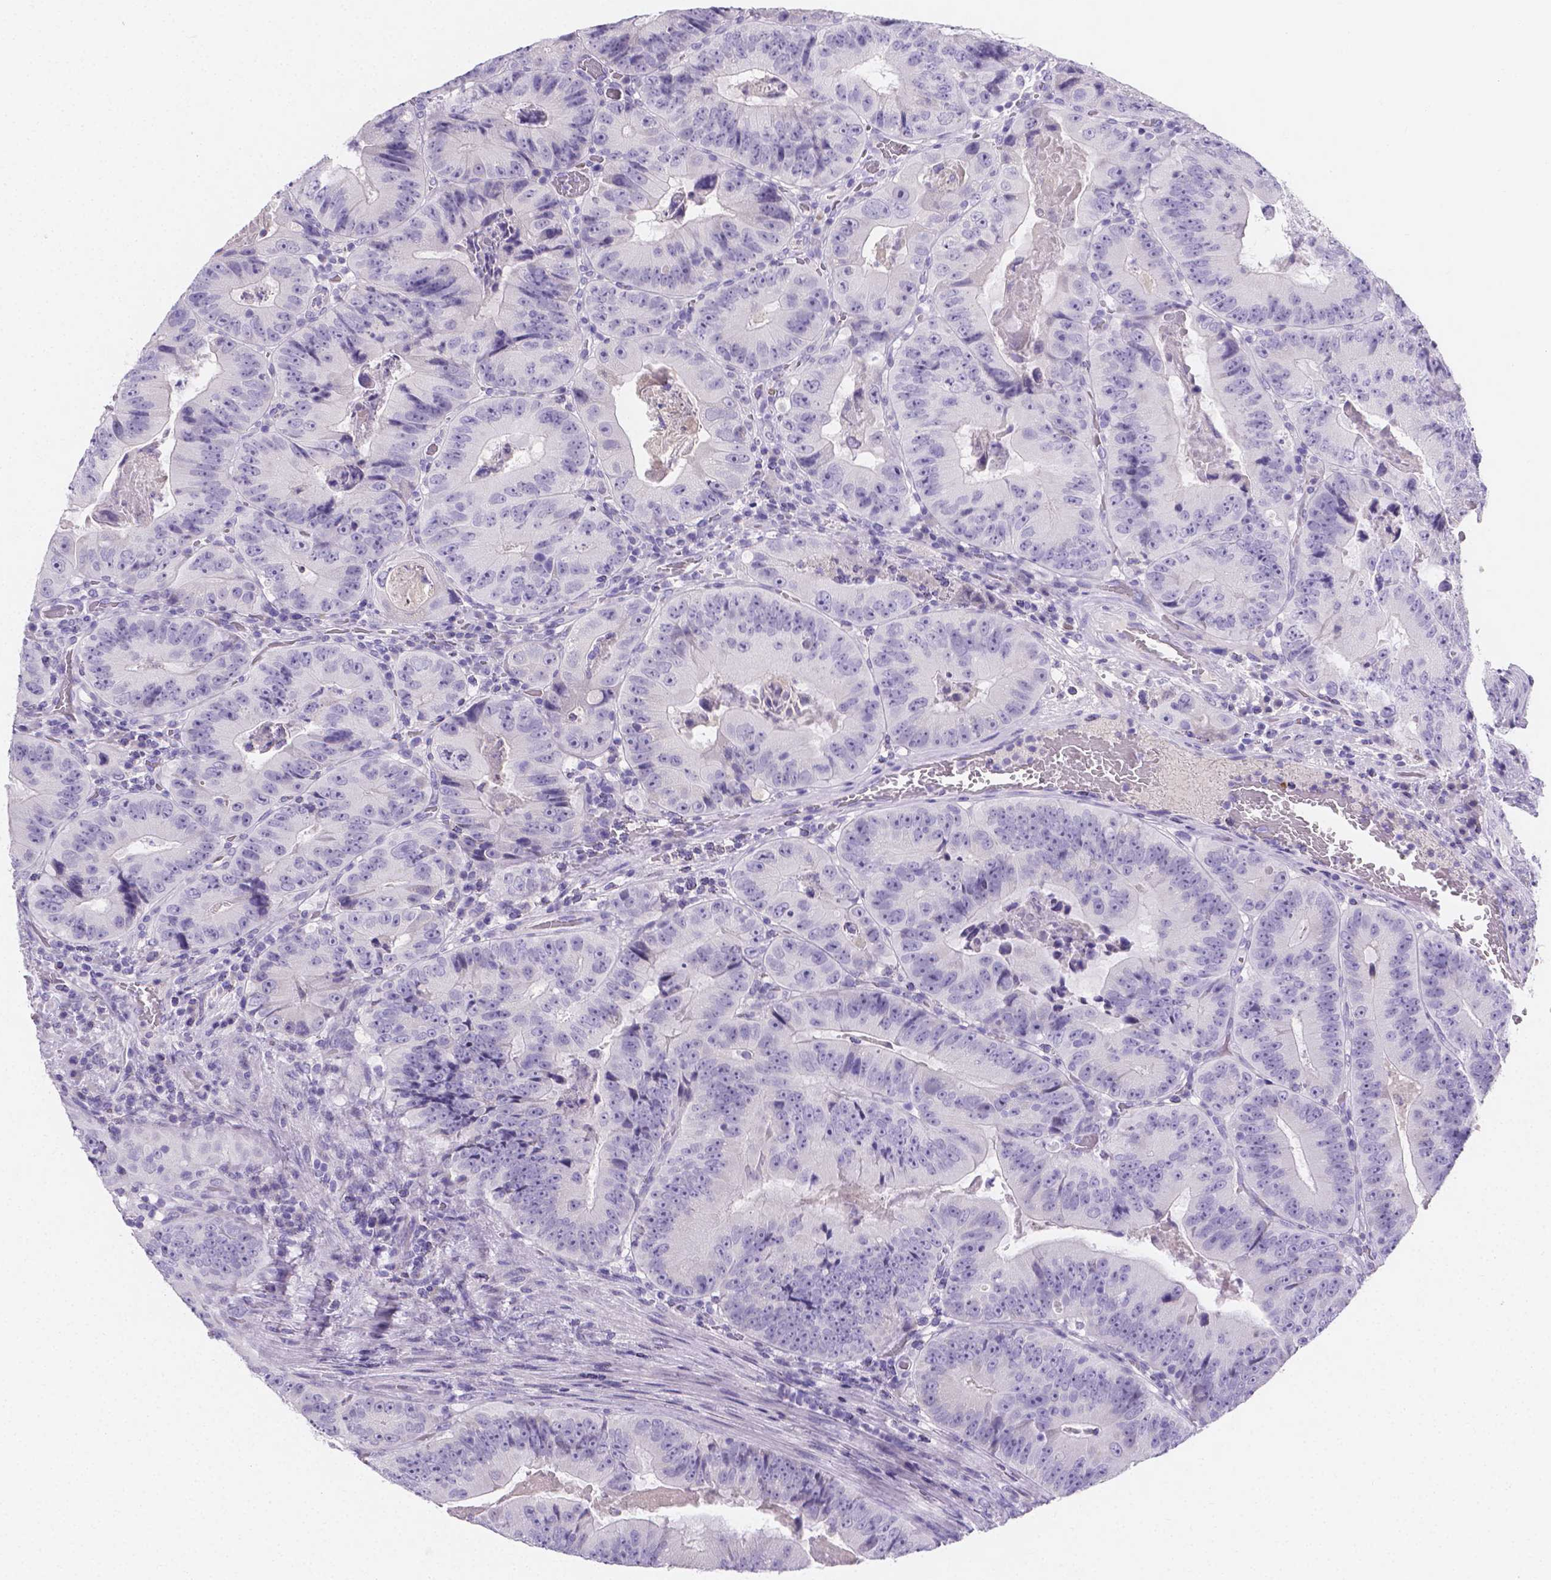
{"staining": {"intensity": "negative", "quantity": "none", "location": "none"}, "tissue": "colorectal cancer", "cell_type": "Tumor cells", "image_type": "cancer", "snomed": [{"axis": "morphology", "description": "Adenocarcinoma, NOS"}, {"axis": "topography", "description": "Colon"}], "caption": "The micrograph shows no staining of tumor cells in adenocarcinoma (colorectal).", "gene": "PLXNA4", "patient": {"sex": "female", "age": 86}}